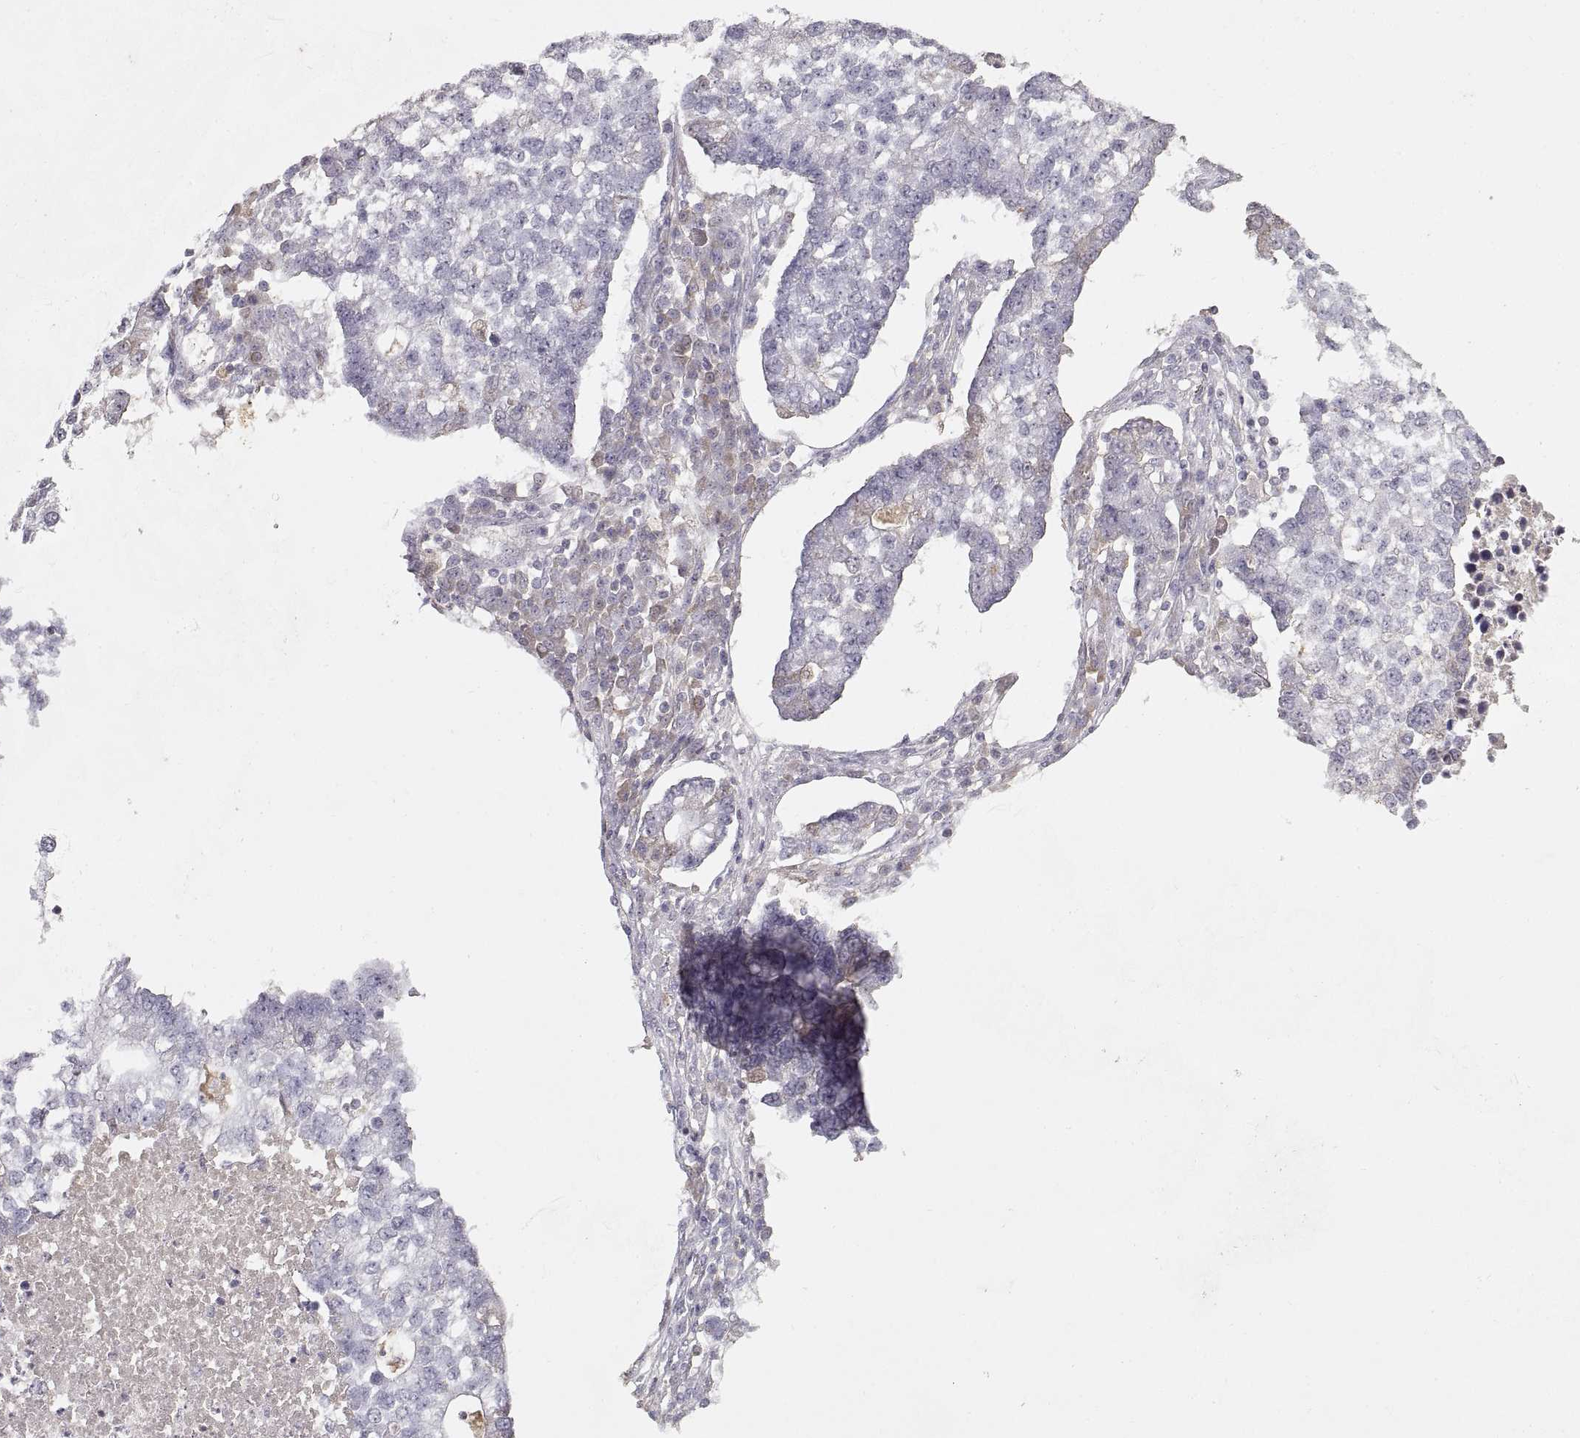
{"staining": {"intensity": "negative", "quantity": "none", "location": "none"}, "tissue": "lung cancer", "cell_type": "Tumor cells", "image_type": "cancer", "snomed": [{"axis": "morphology", "description": "Adenocarcinoma, NOS"}, {"axis": "topography", "description": "Lung"}], "caption": "Immunohistochemical staining of human lung cancer shows no significant staining in tumor cells.", "gene": "ADAM11", "patient": {"sex": "male", "age": 57}}